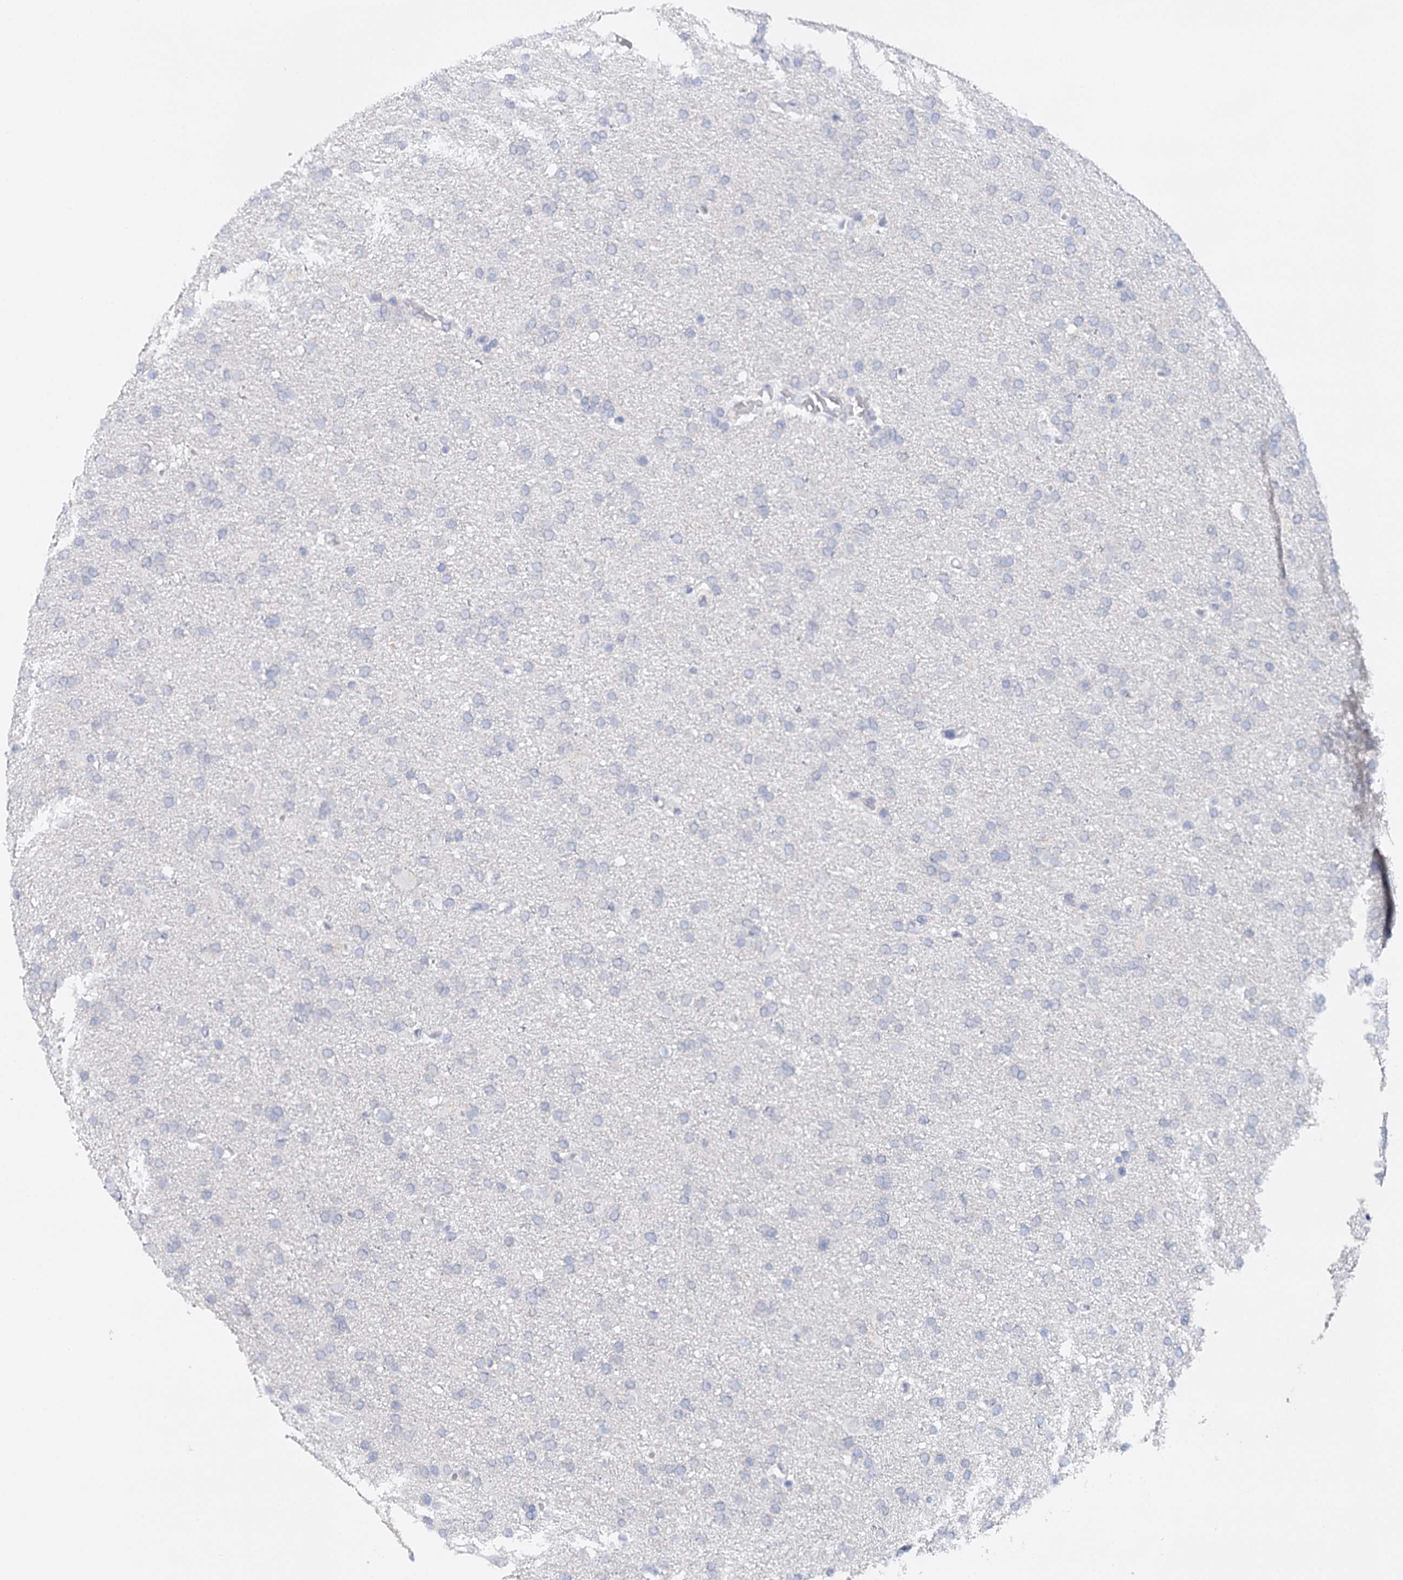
{"staining": {"intensity": "negative", "quantity": "none", "location": "none"}, "tissue": "glioma", "cell_type": "Tumor cells", "image_type": "cancer", "snomed": [{"axis": "morphology", "description": "Glioma, malignant, High grade"}, {"axis": "topography", "description": "Brain"}], "caption": "Tumor cells are negative for brown protein staining in glioma.", "gene": "TP53", "patient": {"sex": "male", "age": 72}}